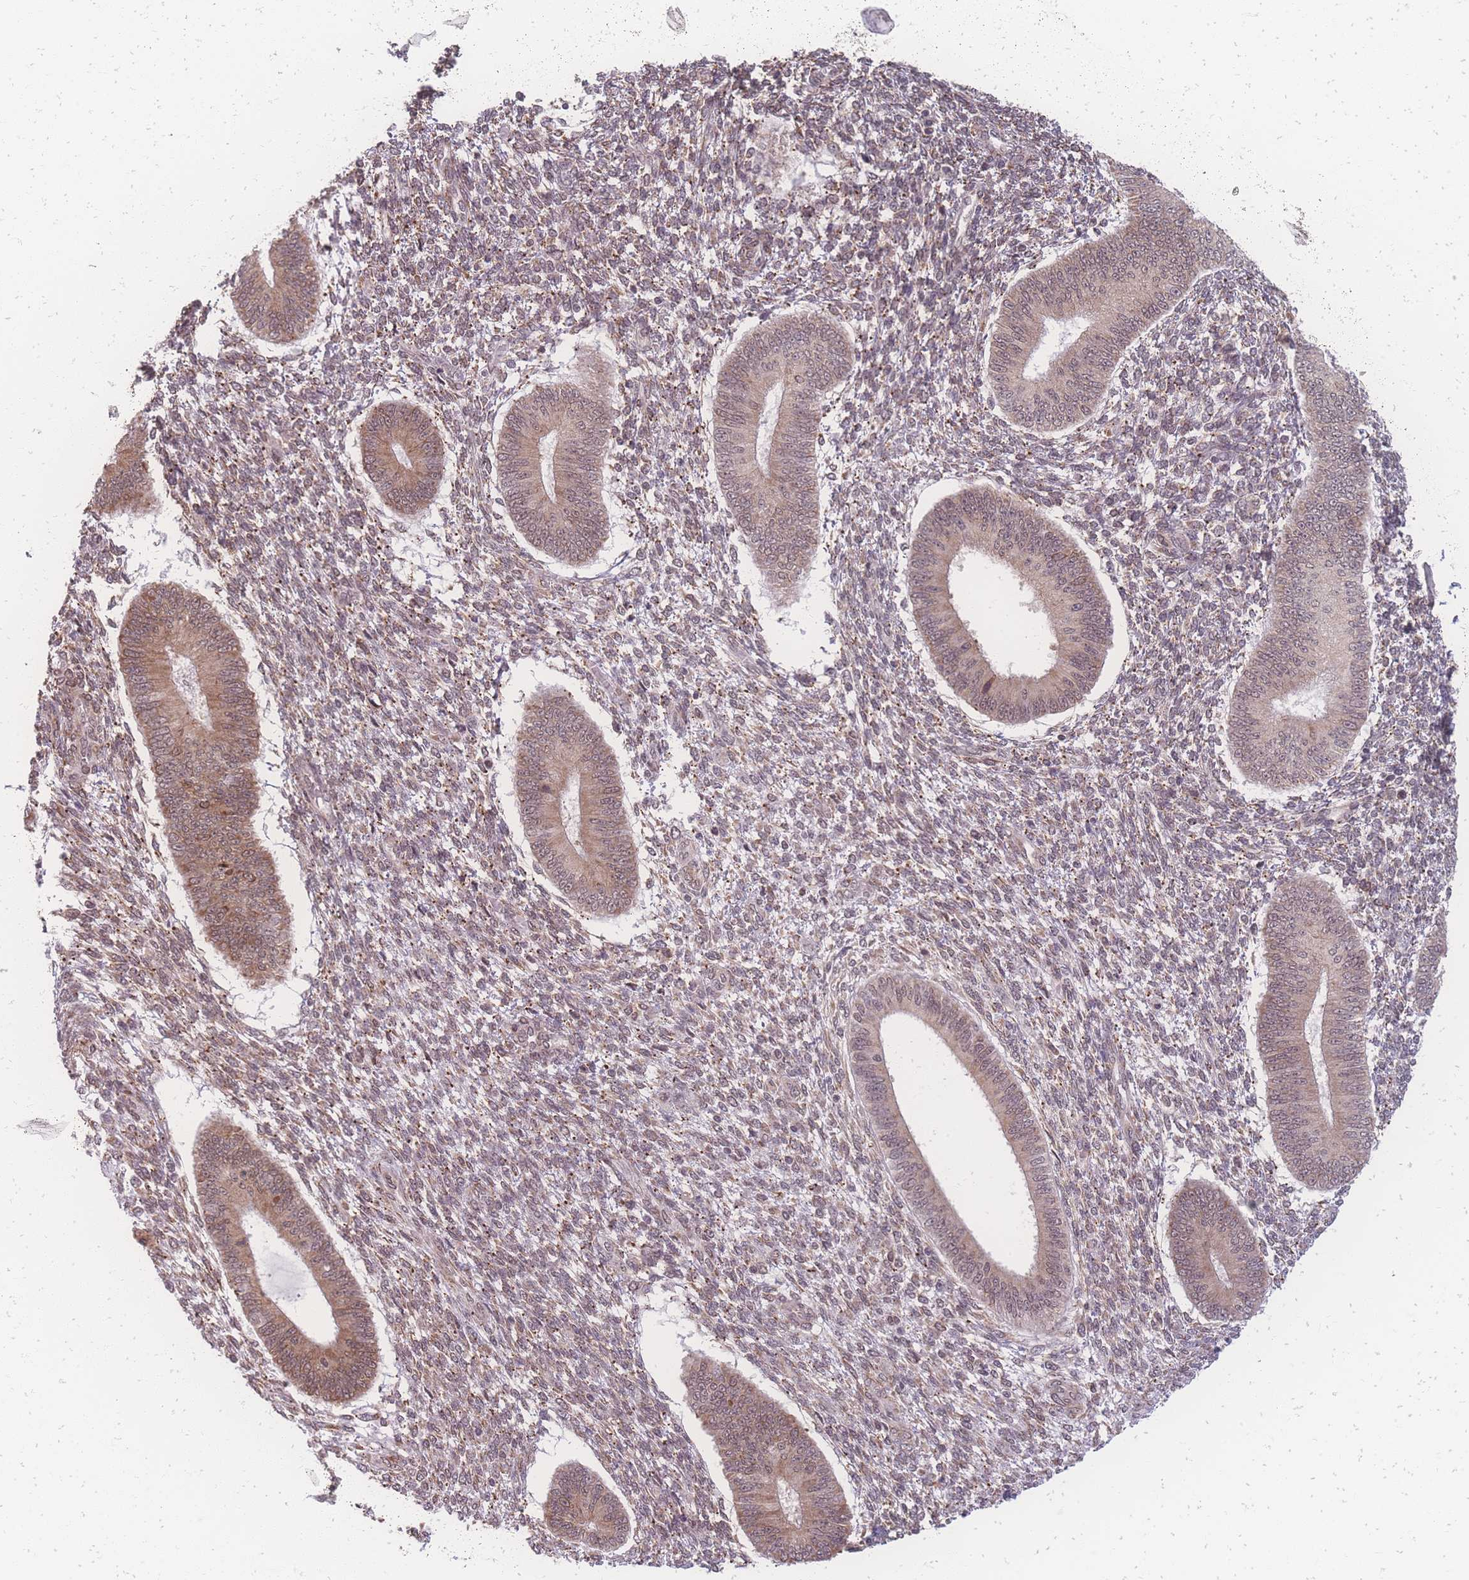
{"staining": {"intensity": "moderate", "quantity": "25%-75%", "location": "cytoplasmic/membranous,nuclear"}, "tissue": "endometrium", "cell_type": "Cells in endometrial stroma", "image_type": "normal", "snomed": [{"axis": "morphology", "description": "Normal tissue, NOS"}, {"axis": "topography", "description": "Endometrium"}], "caption": "An IHC micrograph of normal tissue is shown. Protein staining in brown labels moderate cytoplasmic/membranous,nuclear positivity in endometrium within cells in endometrial stroma. The protein of interest is shown in brown color, while the nuclei are stained blue.", "gene": "ZC3H13", "patient": {"sex": "female", "age": 49}}